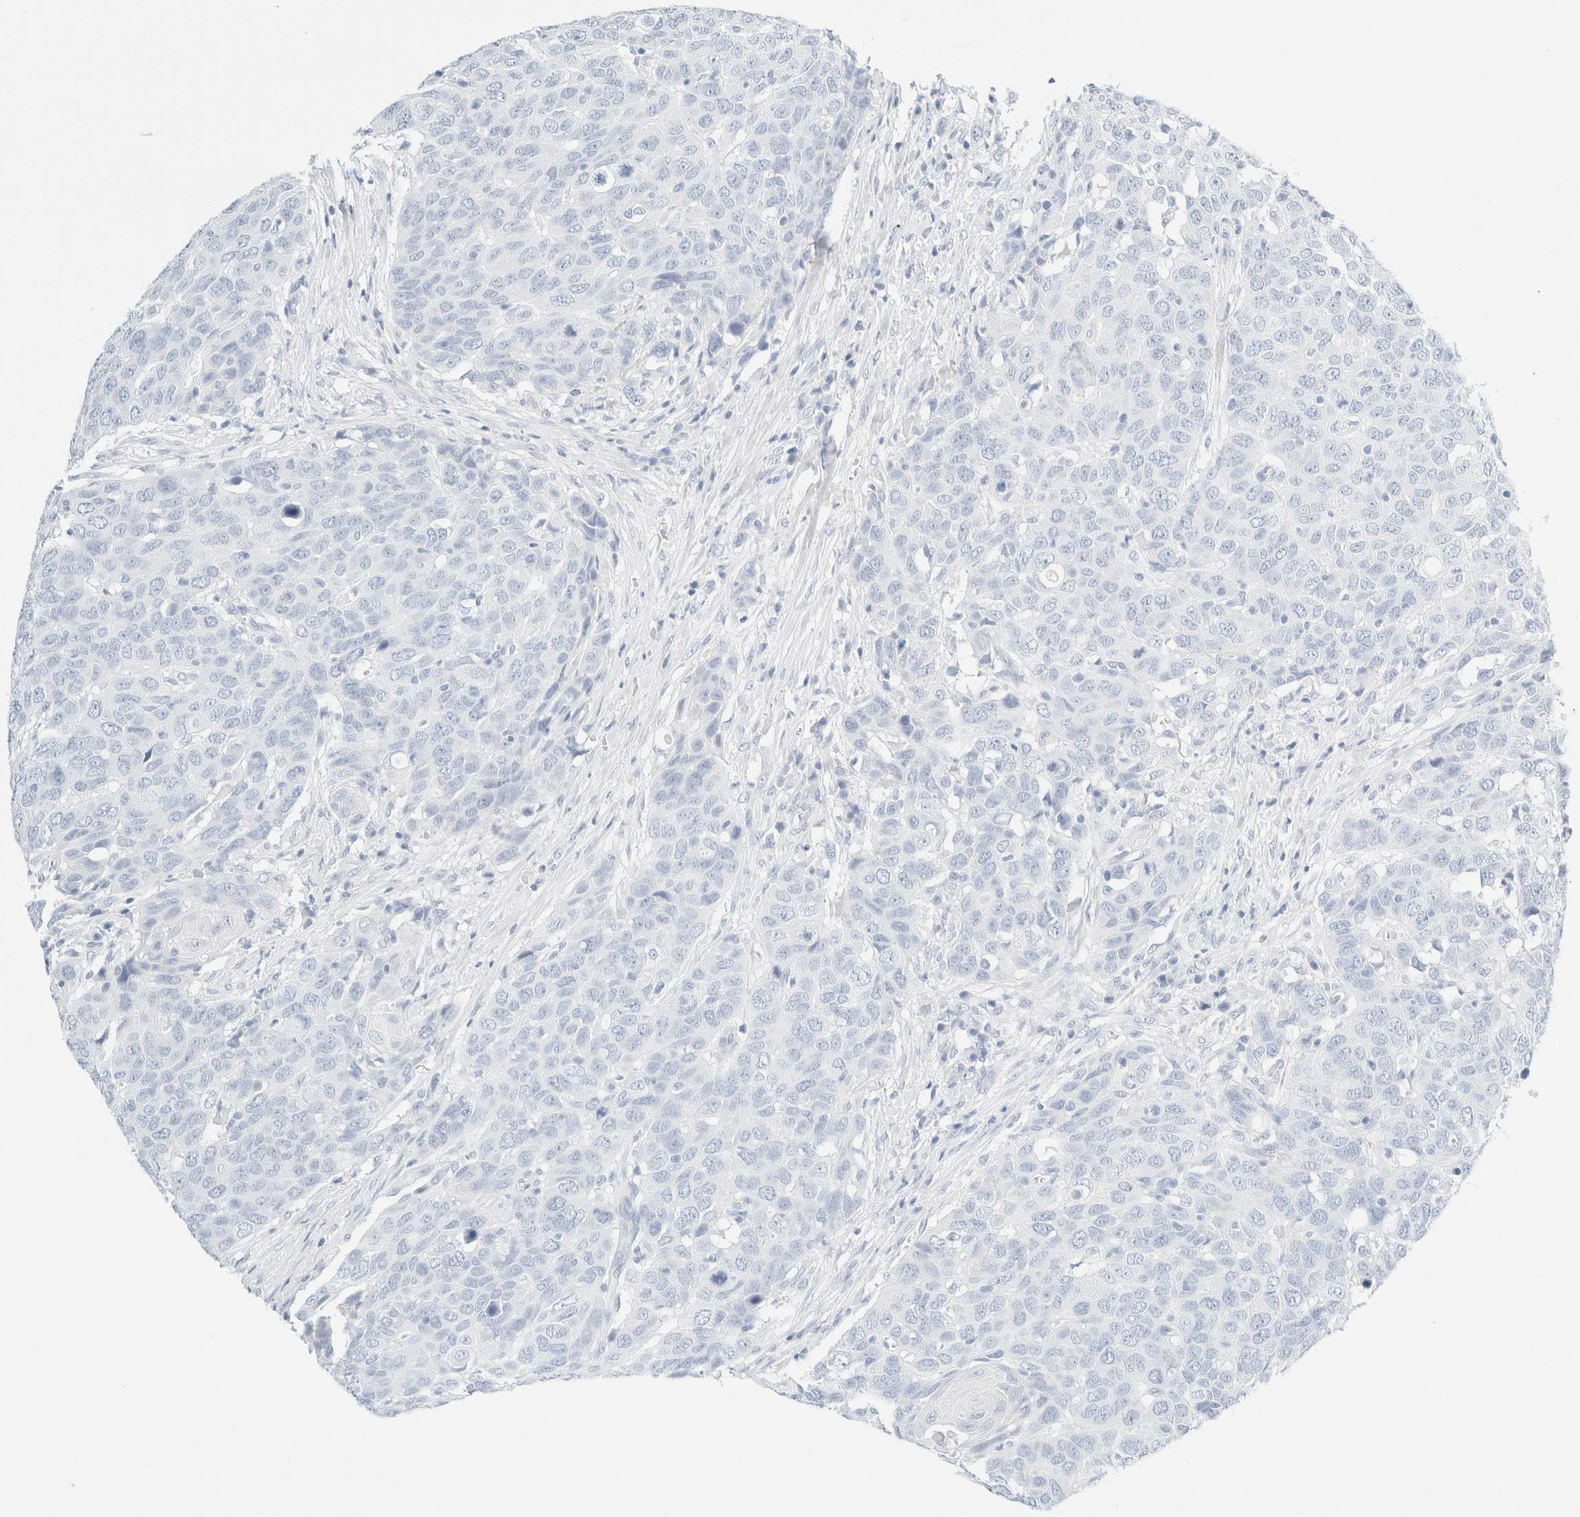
{"staining": {"intensity": "negative", "quantity": "none", "location": "none"}, "tissue": "head and neck cancer", "cell_type": "Tumor cells", "image_type": "cancer", "snomed": [{"axis": "morphology", "description": "Squamous cell carcinoma, NOS"}, {"axis": "topography", "description": "Head-Neck"}], "caption": "High power microscopy photomicrograph of an IHC micrograph of head and neck cancer (squamous cell carcinoma), revealing no significant expression in tumor cells.", "gene": "DPYS", "patient": {"sex": "male", "age": 66}}